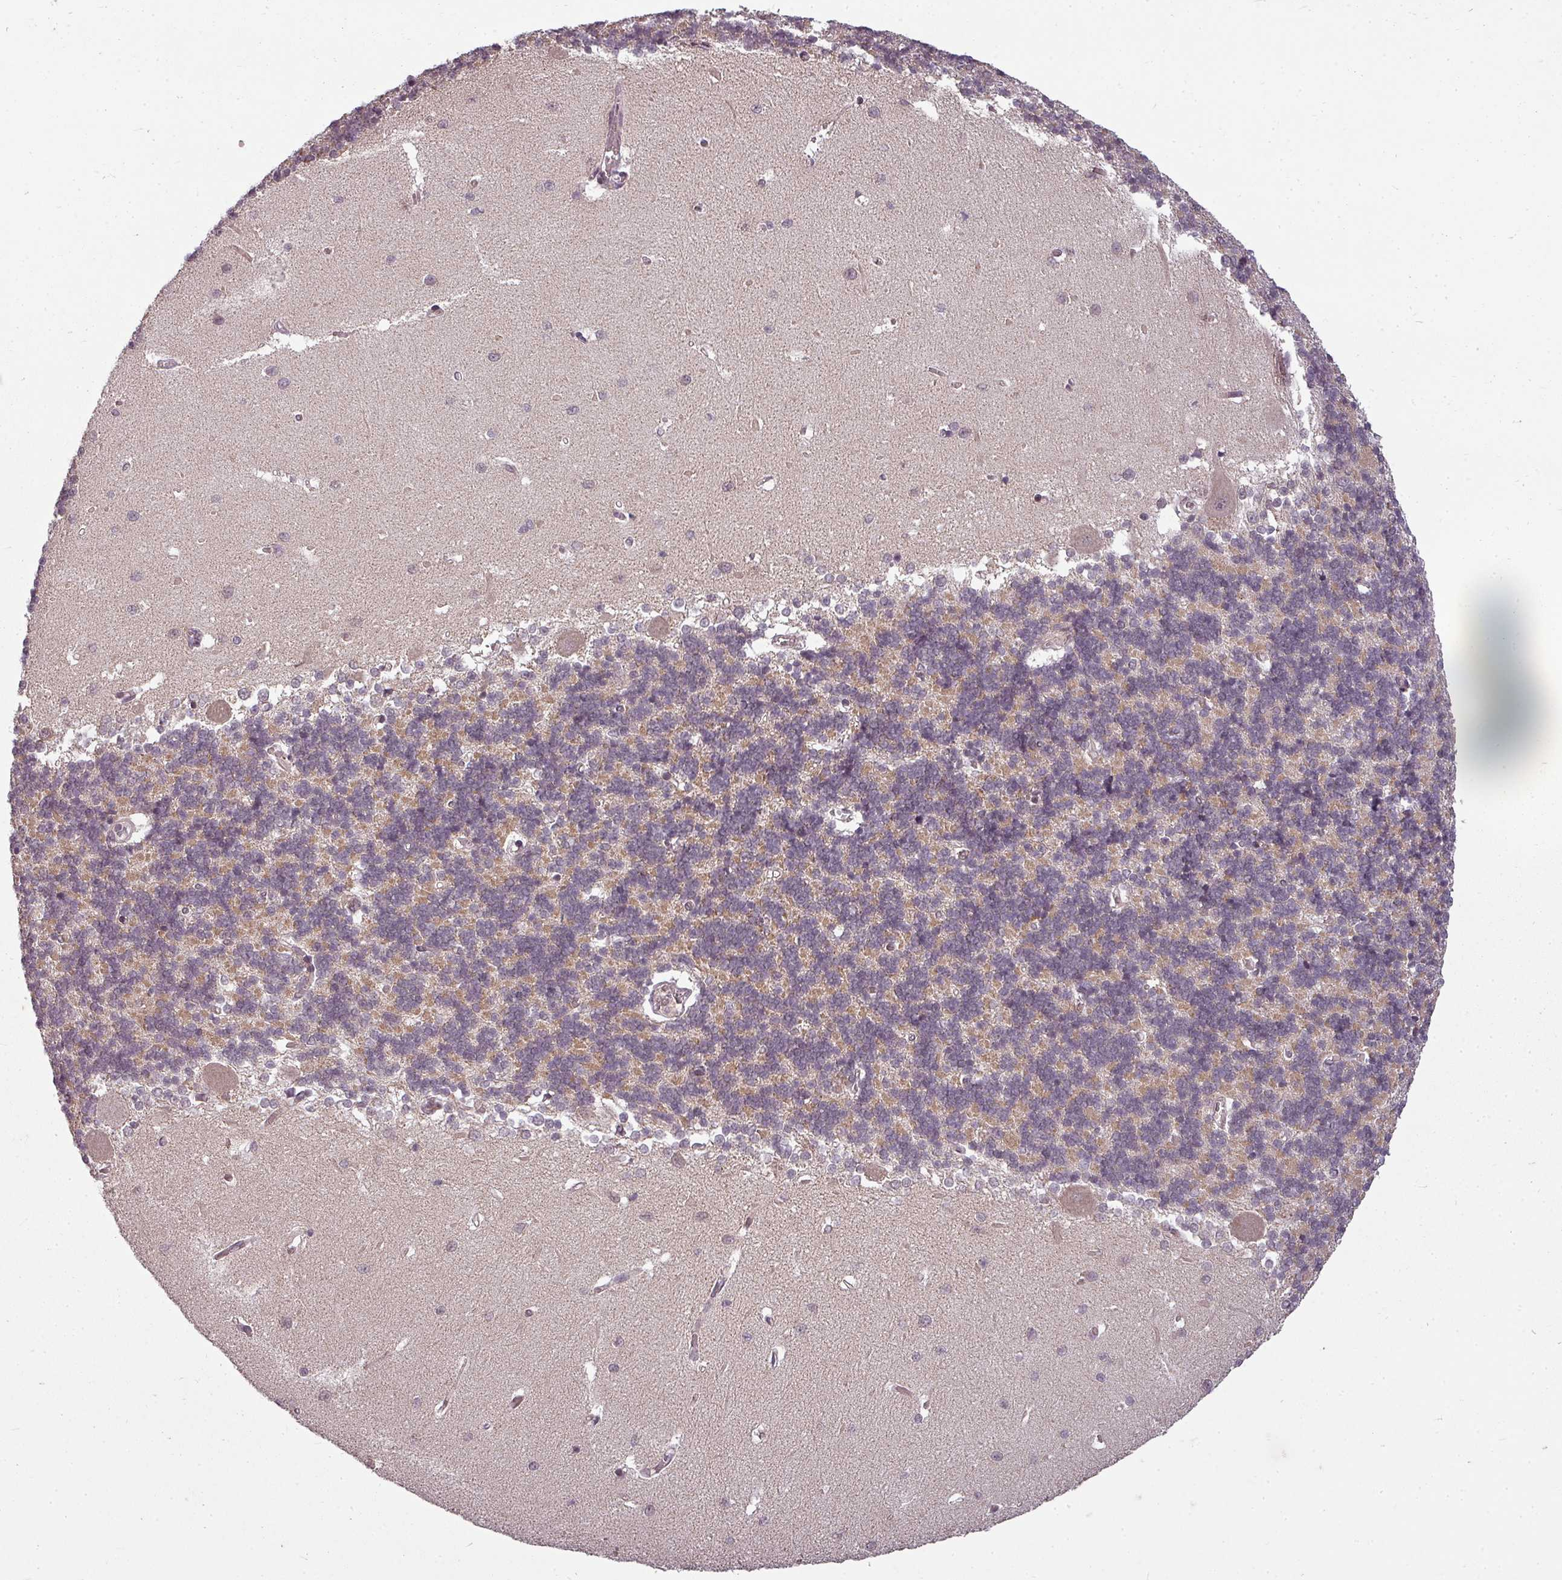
{"staining": {"intensity": "negative", "quantity": "none", "location": "none"}, "tissue": "cerebellum", "cell_type": "Cells in granular layer", "image_type": "normal", "snomed": [{"axis": "morphology", "description": "Normal tissue, NOS"}, {"axis": "topography", "description": "Cerebellum"}], "caption": "This is an immunohistochemistry photomicrograph of unremarkable human cerebellum. There is no positivity in cells in granular layer.", "gene": "CLIC1", "patient": {"sex": "male", "age": 37}}